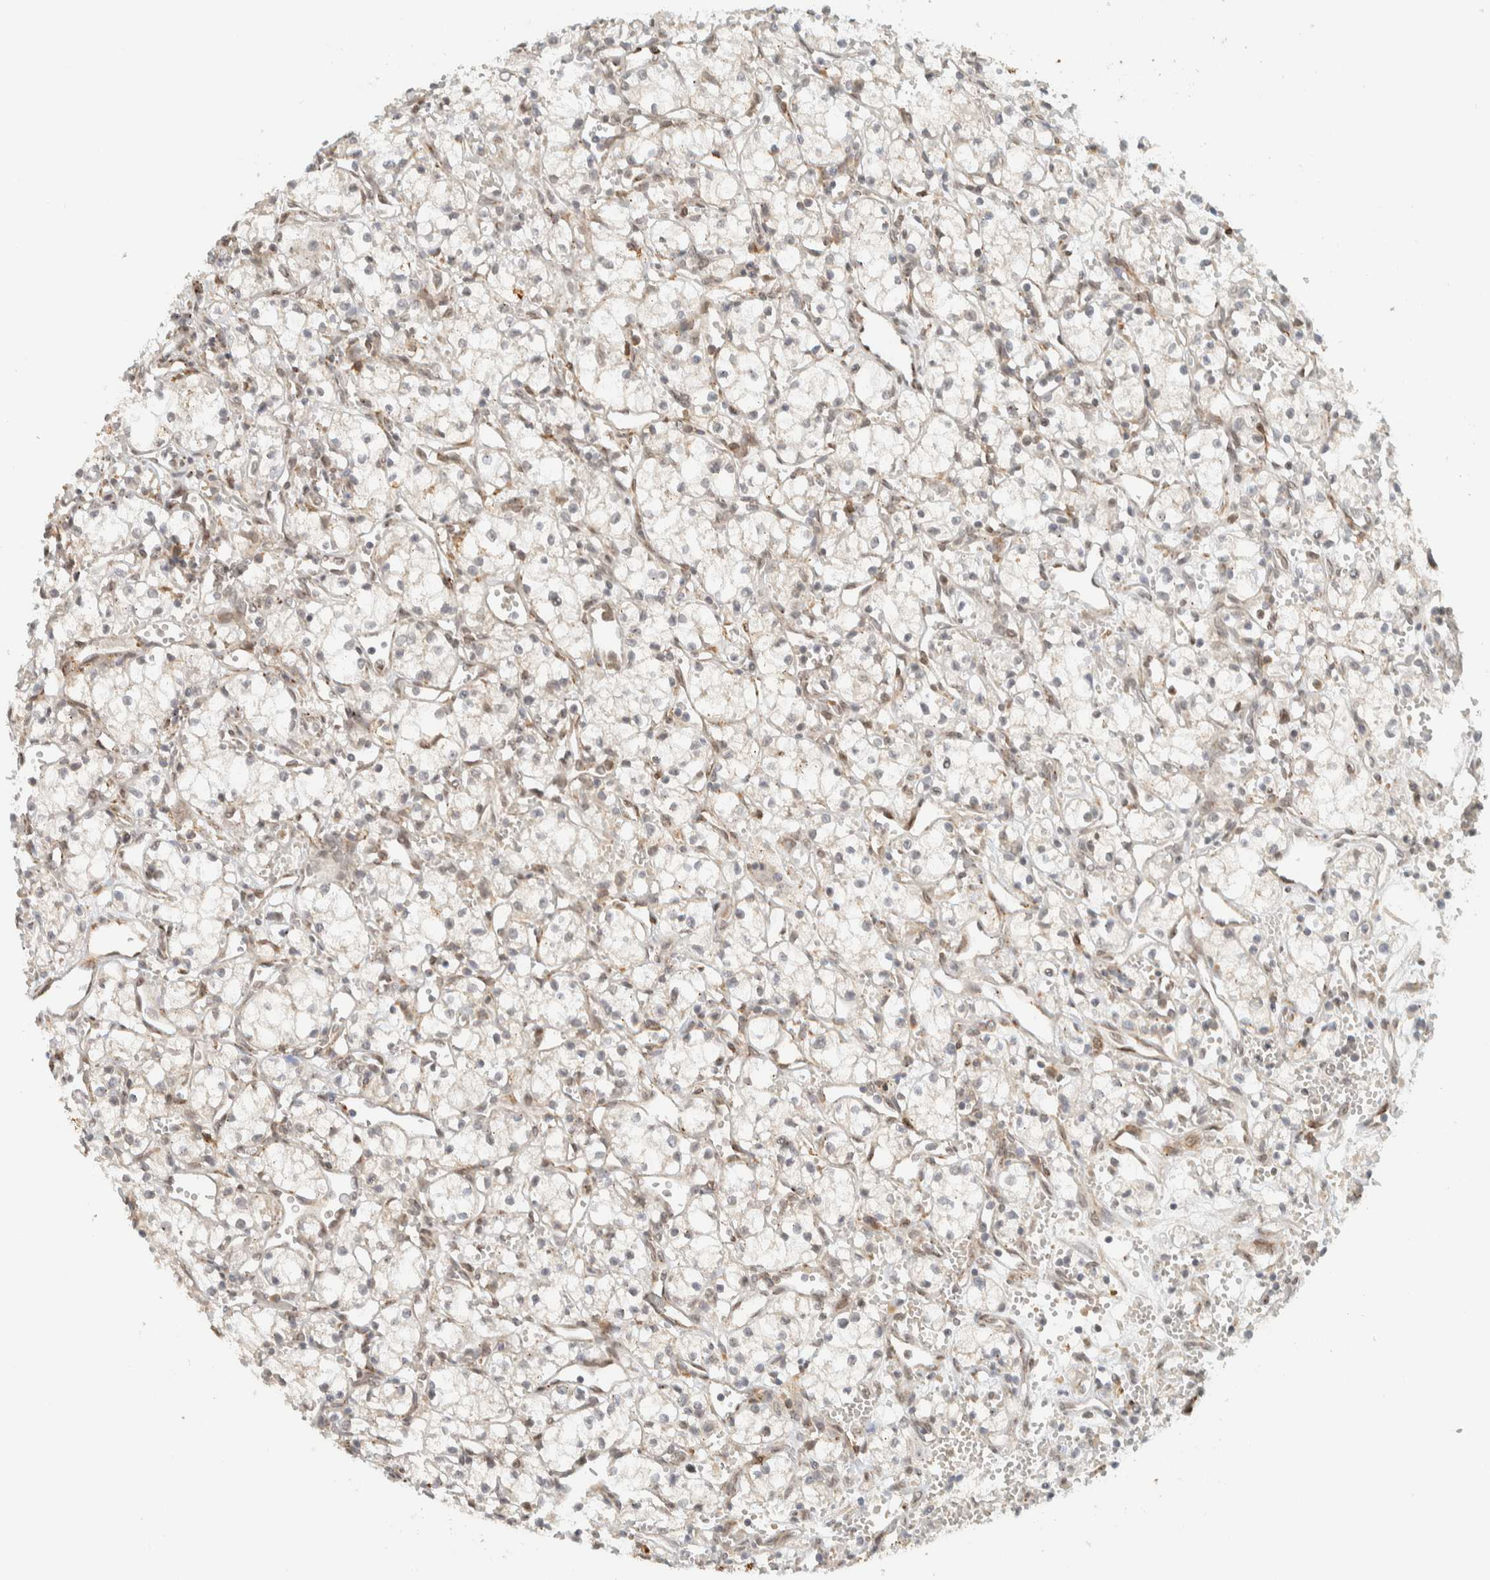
{"staining": {"intensity": "negative", "quantity": "none", "location": "none"}, "tissue": "renal cancer", "cell_type": "Tumor cells", "image_type": "cancer", "snomed": [{"axis": "morphology", "description": "Adenocarcinoma, NOS"}, {"axis": "topography", "description": "Kidney"}], "caption": "Immunohistochemistry (IHC) photomicrograph of neoplastic tissue: human renal cancer stained with DAB (3,3'-diaminobenzidine) shows no significant protein expression in tumor cells.", "gene": "ITPRID1", "patient": {"sex": "male", "age": 59}}